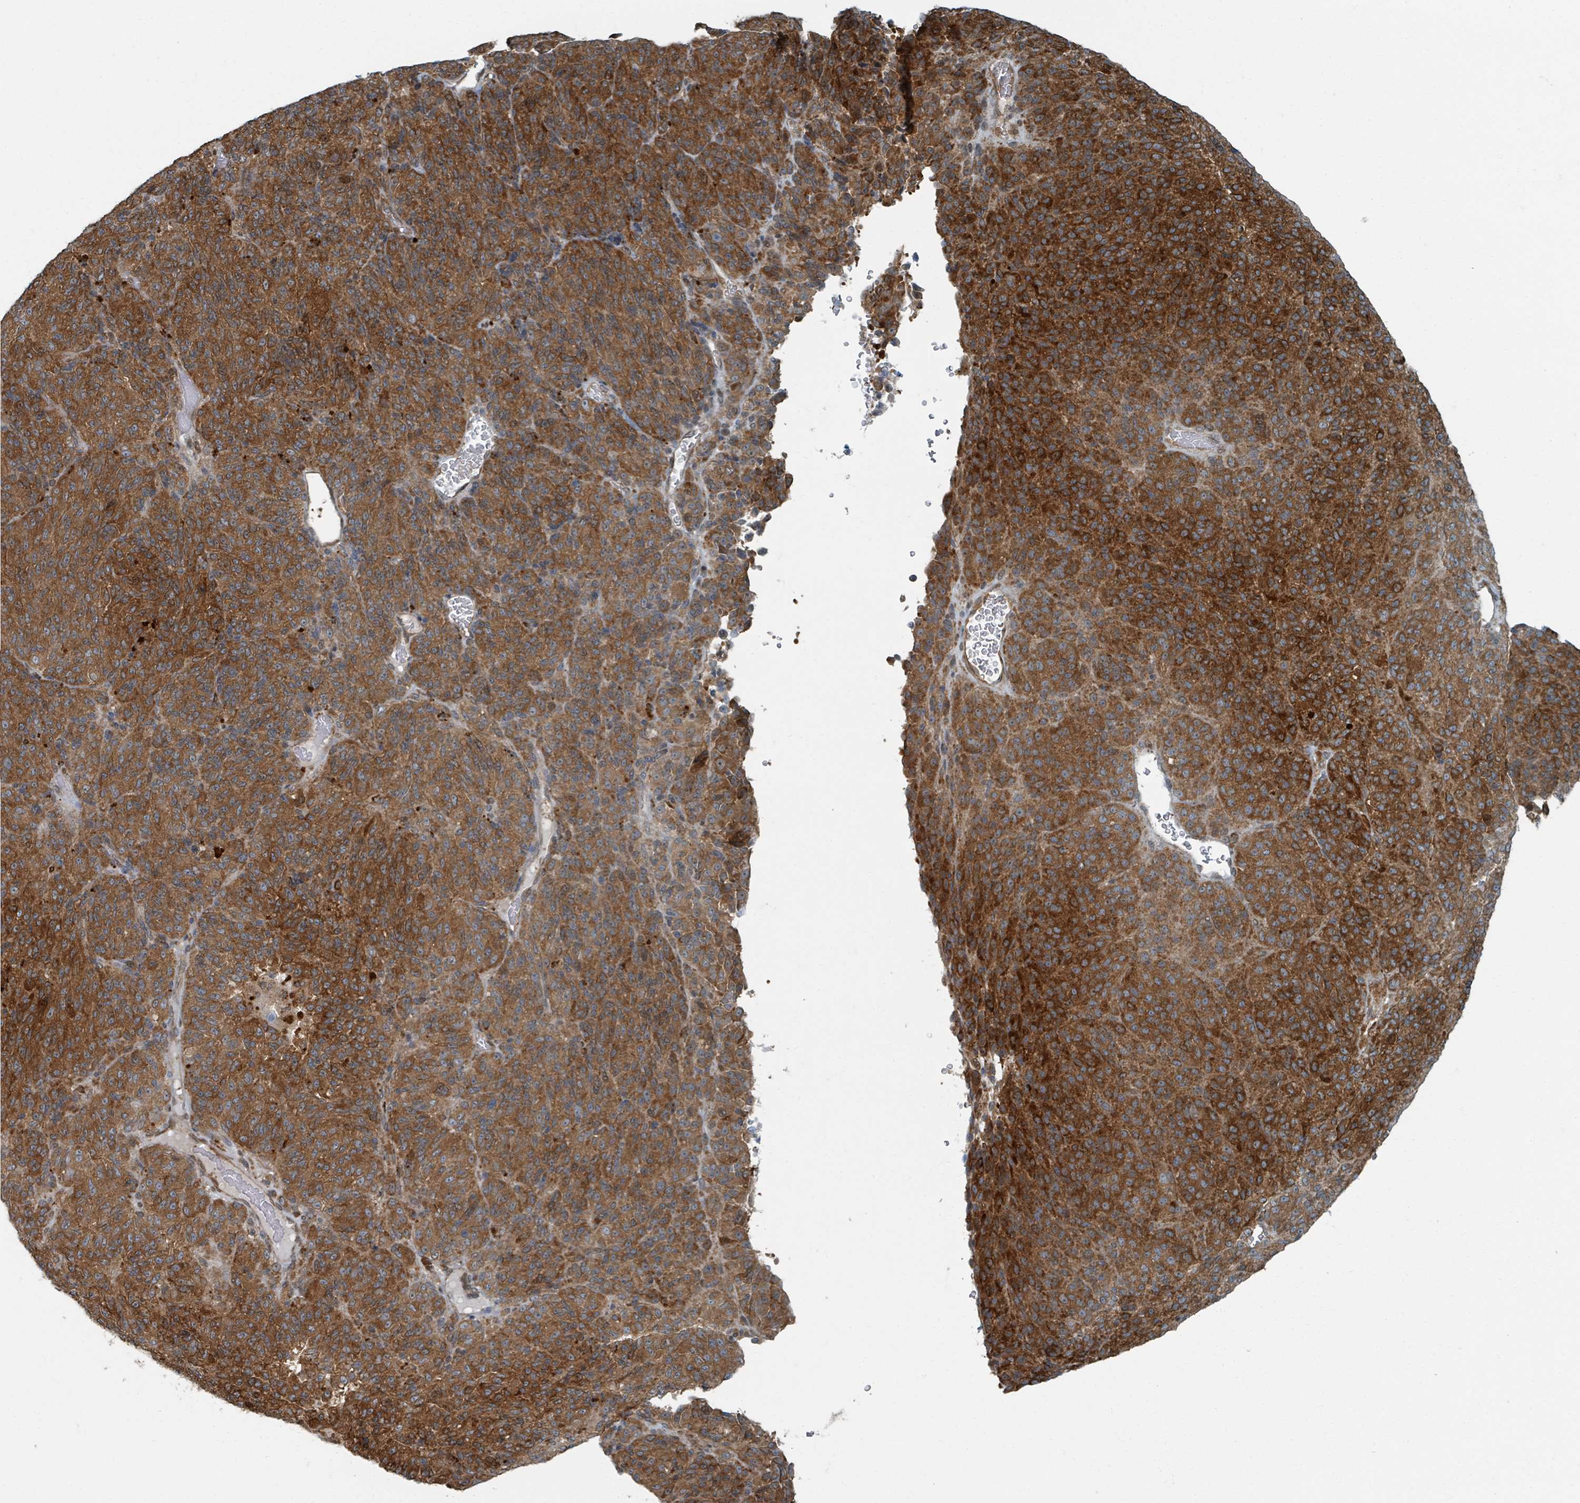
{"staining": {"intensity": "strong", "quantity": ">75%", "location": "cytoplasmic/membranous"}, "tissue": "melanoma", "cell_type": "Tumor cells", "image_type": "cancer", "snomed": [{"axis": "morphology", "description": "Malignant melanoma, Metastatic site"}, {"axis": "topography", "description": "Brain"}], "caption": "IHC (DAB (3,3'-diaminobenzidine)) staining of melanoma demonstrates strong cytoplasmic/membranous protein positivity in about >75% of tumor cells.", "gene": "RHPN2", "patient": {"sex": "female", "age": 56}}